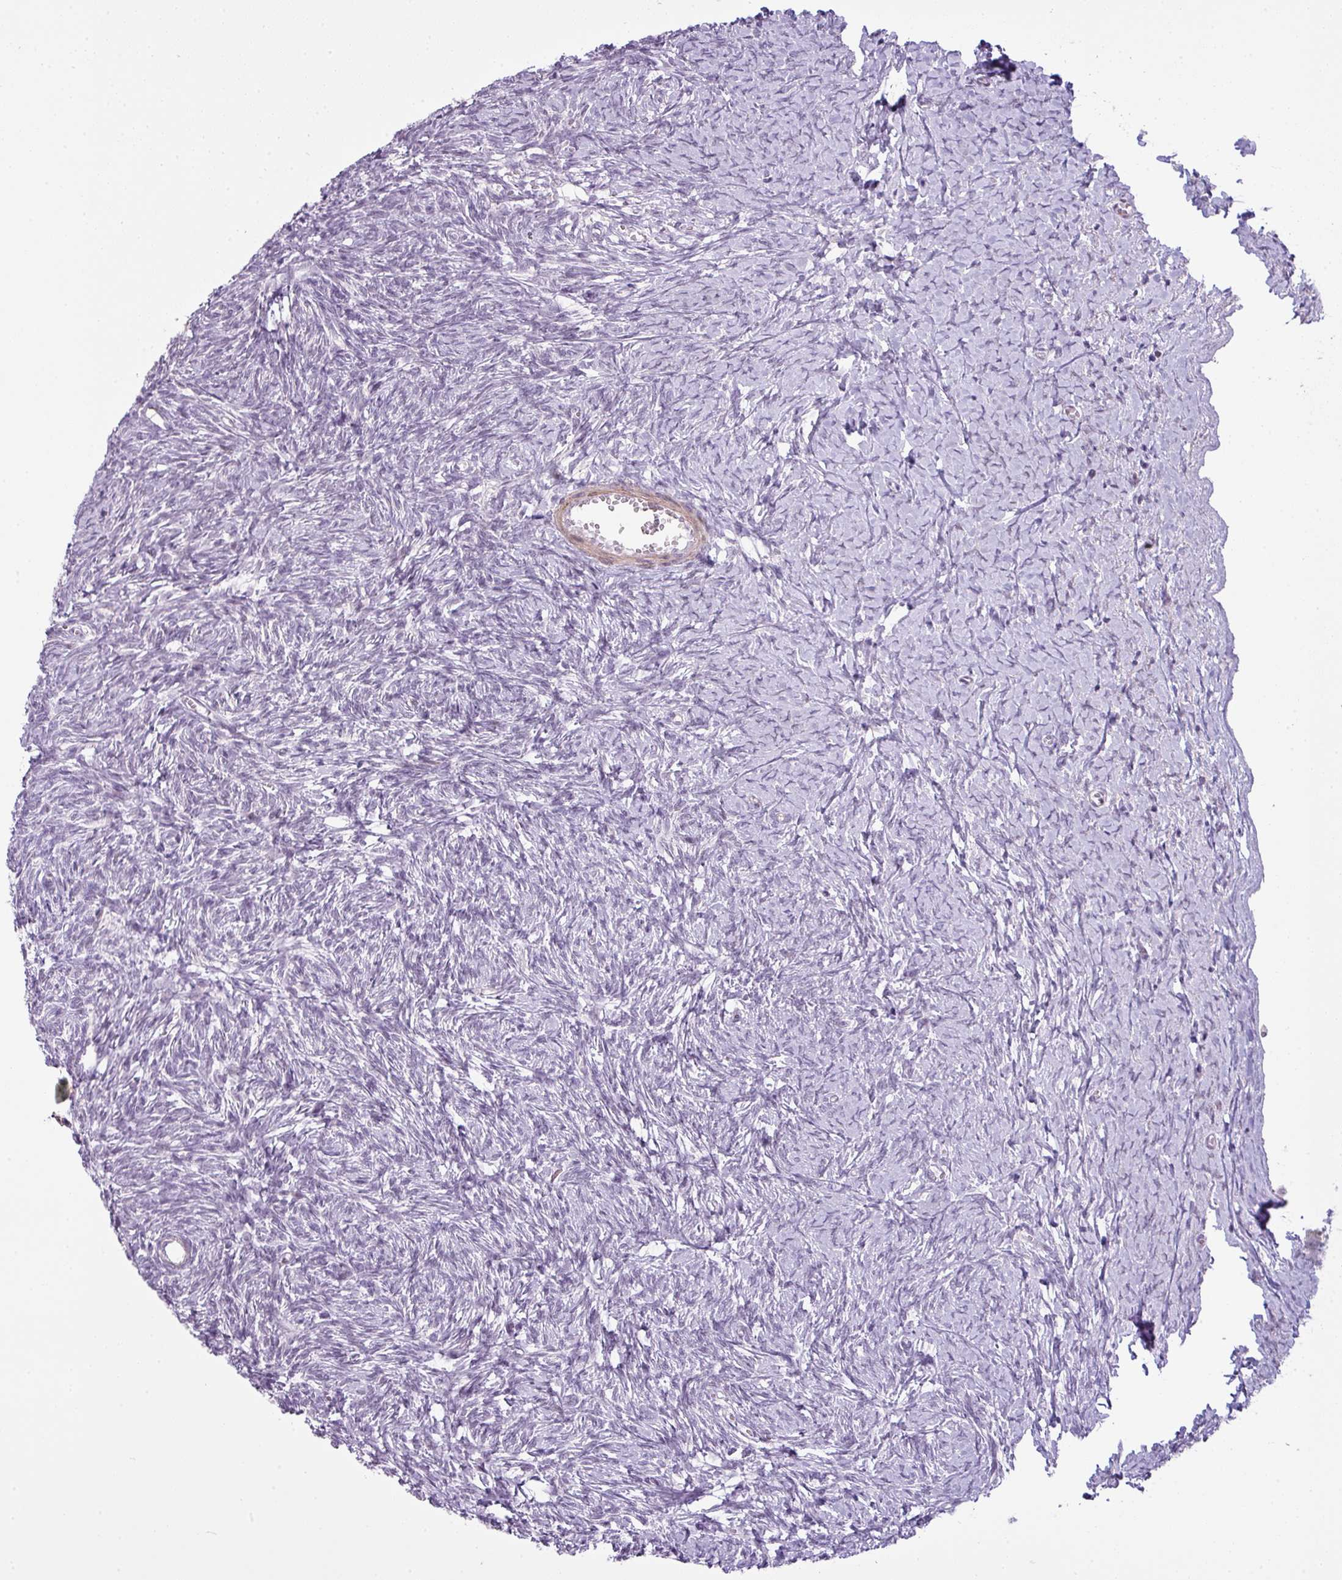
{"staining": {"intensity": "negative", "quantity": "none", "location": "none"}, "tissue": "ovary", "cell_type": "Ovarian stroma cells", "image_type": "normal", "snomed": [{"axis": "morphology", "description": "Normal tissue, NOS"}, {"axis": "topography", "description": "Ovary"}], "caption": "Ovary was stained to show a protein in brown. There is no significant staining in ovarian stroma cells. The staining is performed using DAB (3,3'-diaminobenzidine) brown chromogen with nuclei counter-stained in using hematoxylin.", "gene": "ZNF688", "patient": {"sex": "female", "age": 39}}